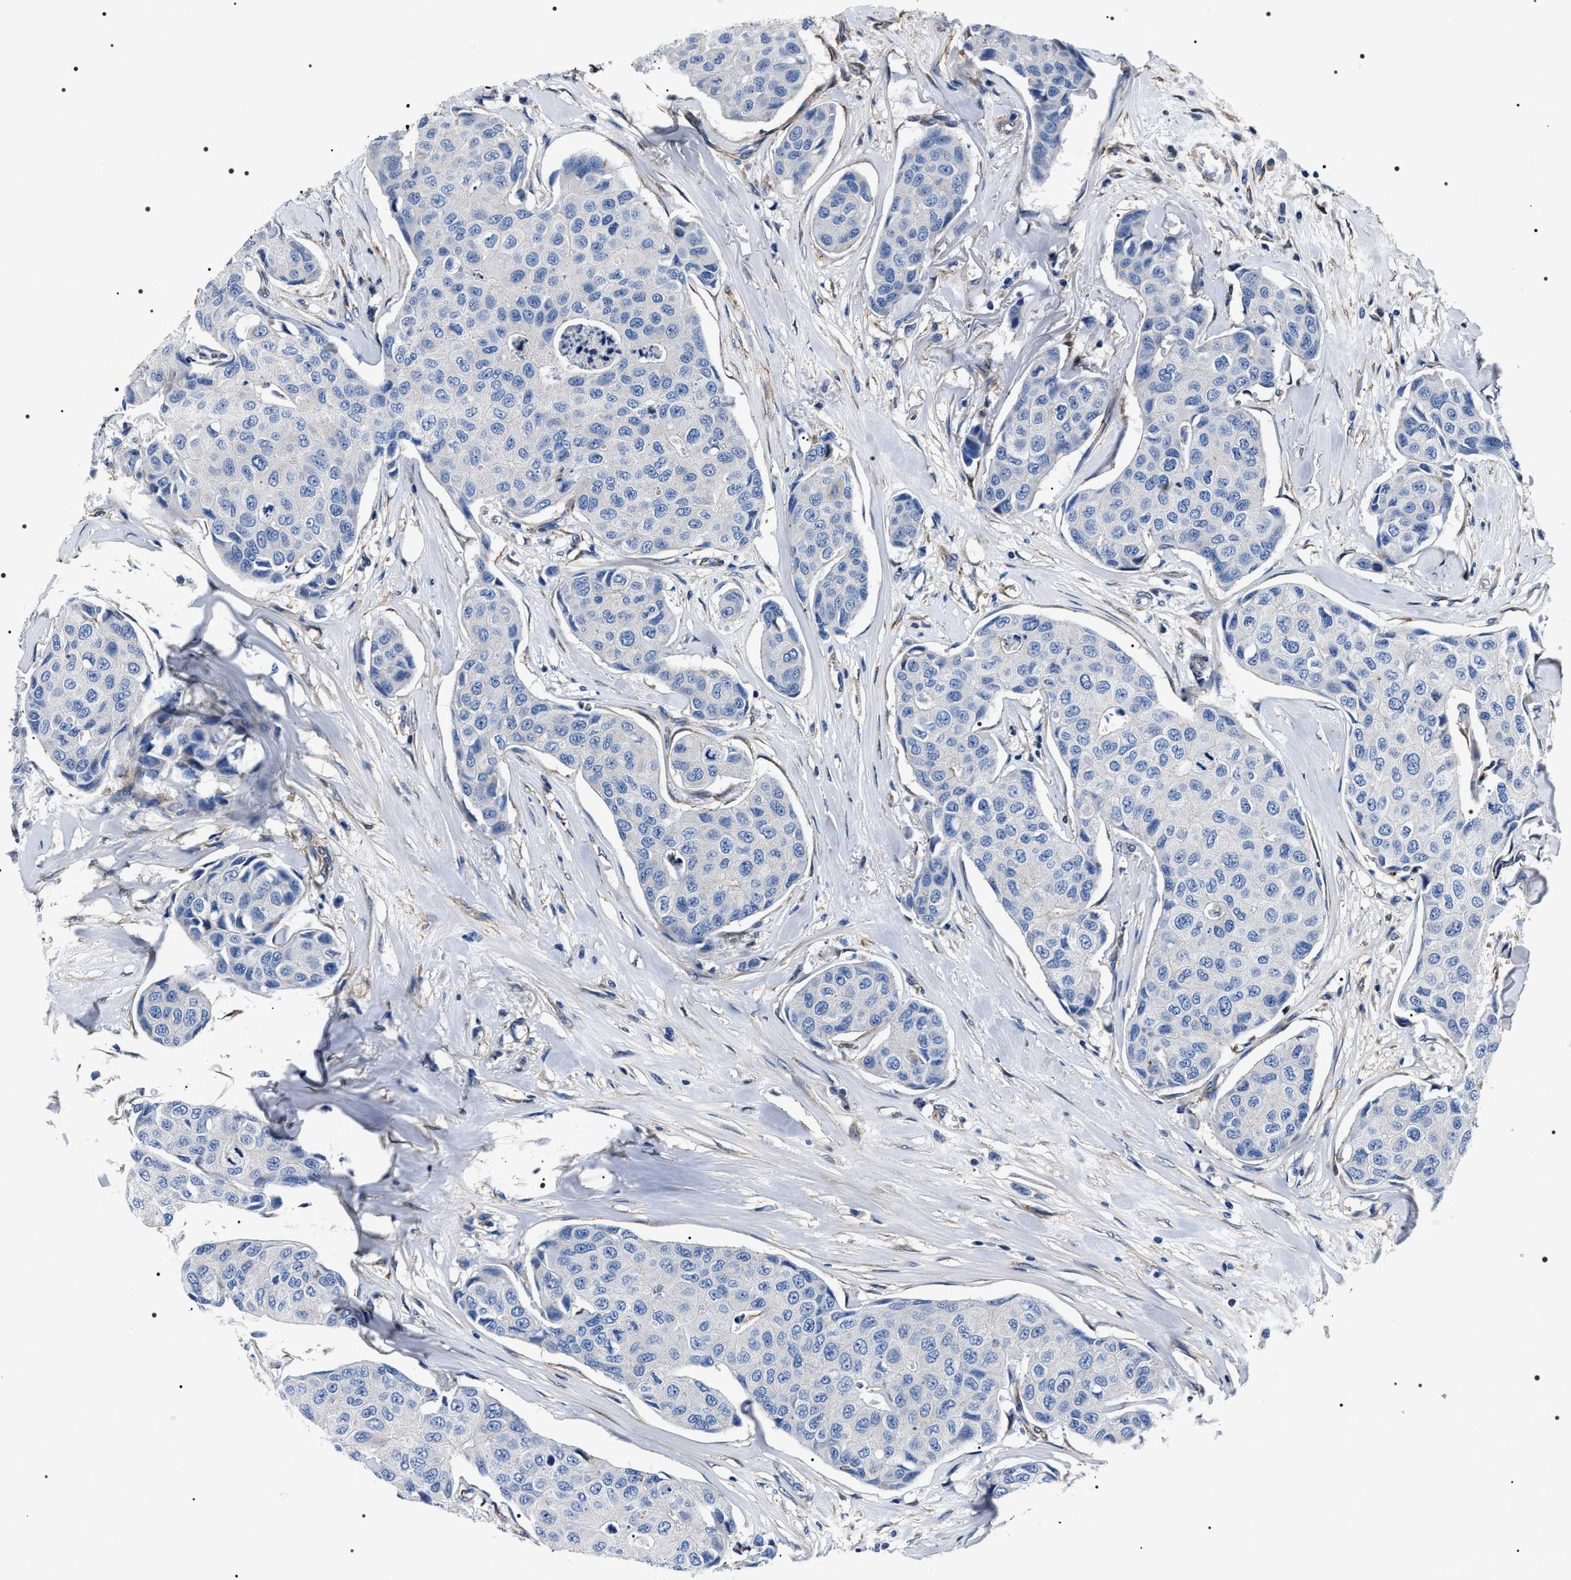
{"staining": {"intensity": "negative", "quantity": "none", "location": "none"}, "tissue": "breast cancer", "cell_type": "Tumor cells", "image_type": "cancer", "snomed": [{"axis": "morphology", "description": "Duct carcinoma"}, {"axis": "topography", "description": "Breast"}], "caption": "A high-resolution micrograph shows immunohistochemistry staining of breast intraductal carcinoma, which demonstrates no significant positivity in tumor cells.", "gene": "BAG2", "patient": {"sex": "female", "age": 80}}